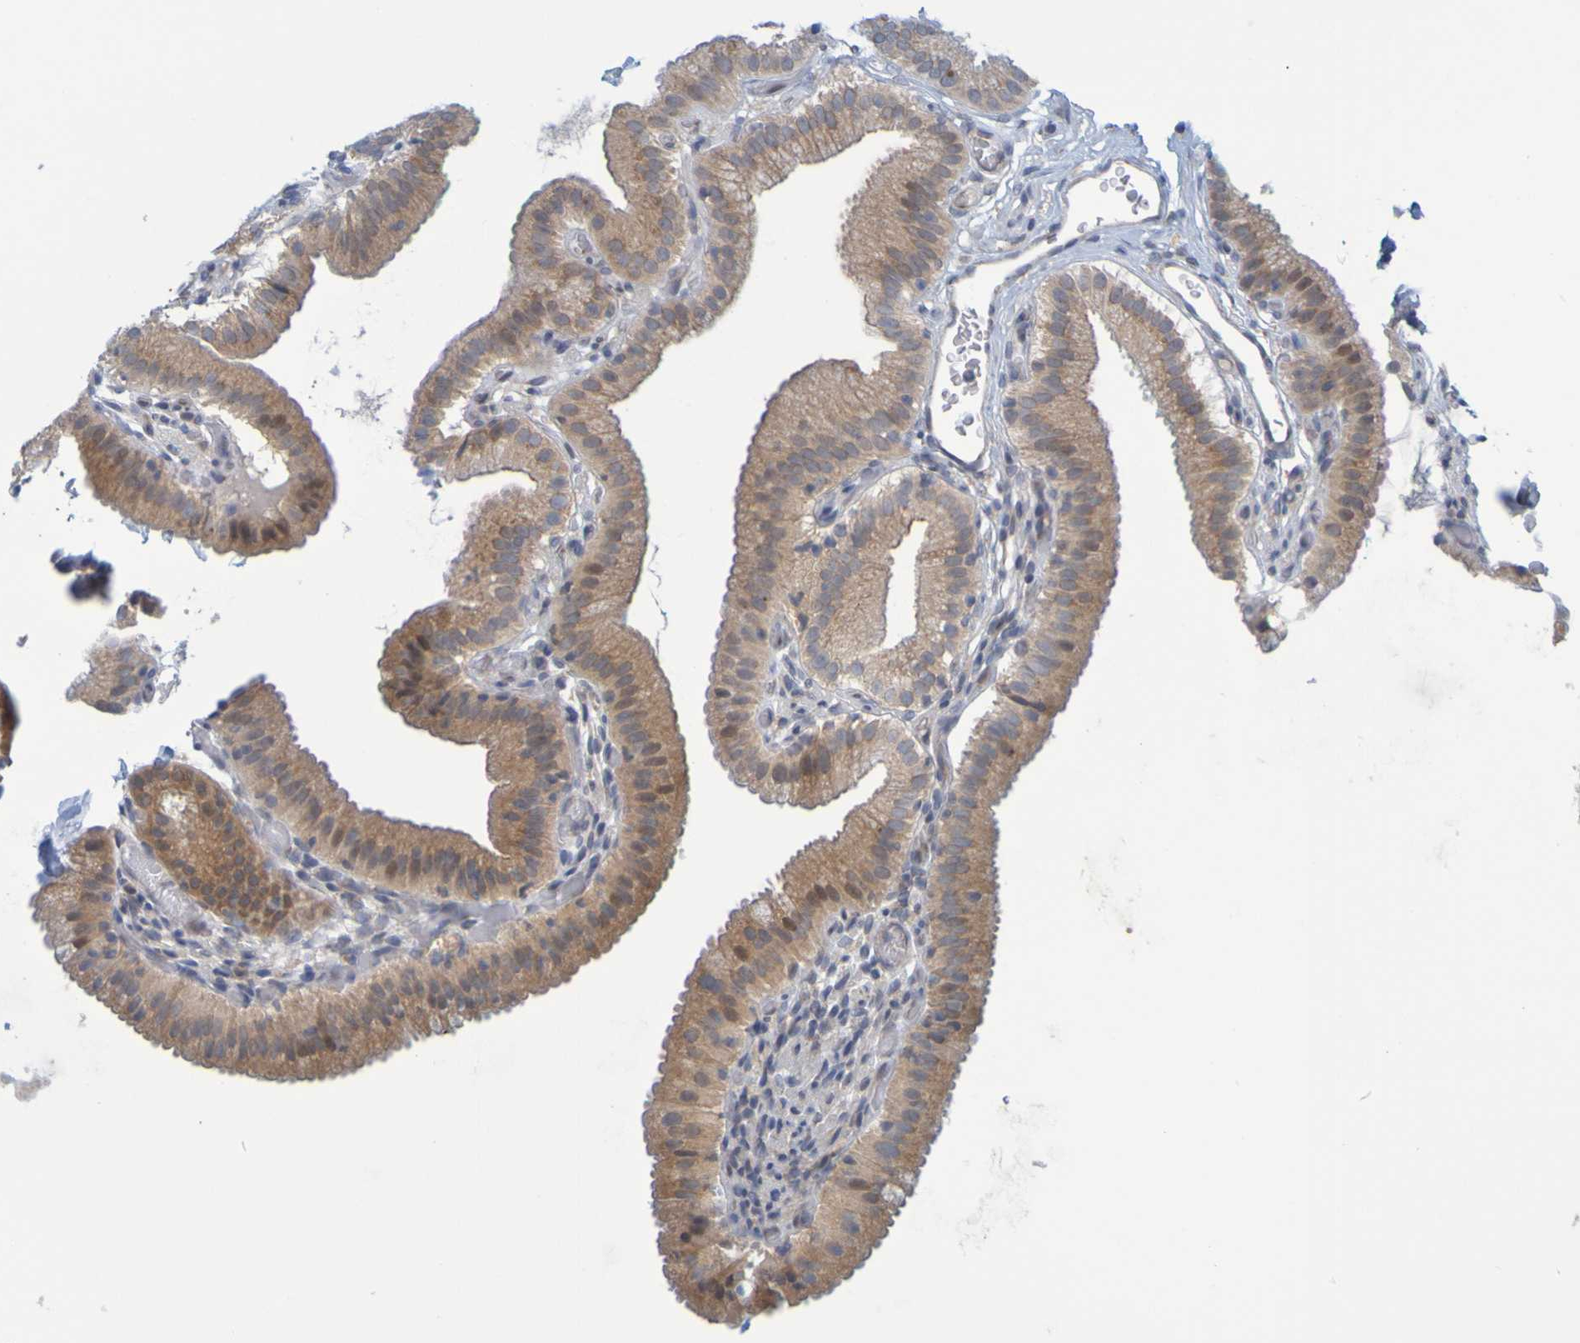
{"staining": {"intensity": "moderate", "quantity": ">75%", "location": "cytoplasmic/membranous"}, "tissue": "gallbladder", "cell_type": "Glandular cells", "image_type": "normal", "snomed": [{"axis": "morphology", "description": "Normal tissue, NOS"}, {"axis": "topography", "description": "Gallbladder"}], "caption": "Glandular cells show medium levels of moderate cytoplasmic/membranous staining in approximately >75% of cells in normal human gallbladder. The staining was performed using DAB to visualize the protein expression in brown, while the nuclei were stained in blue with hematoxylin (Magnification: 20x).", "gene": "MOGS", "patient": {"sex": "male", "age": 54}}